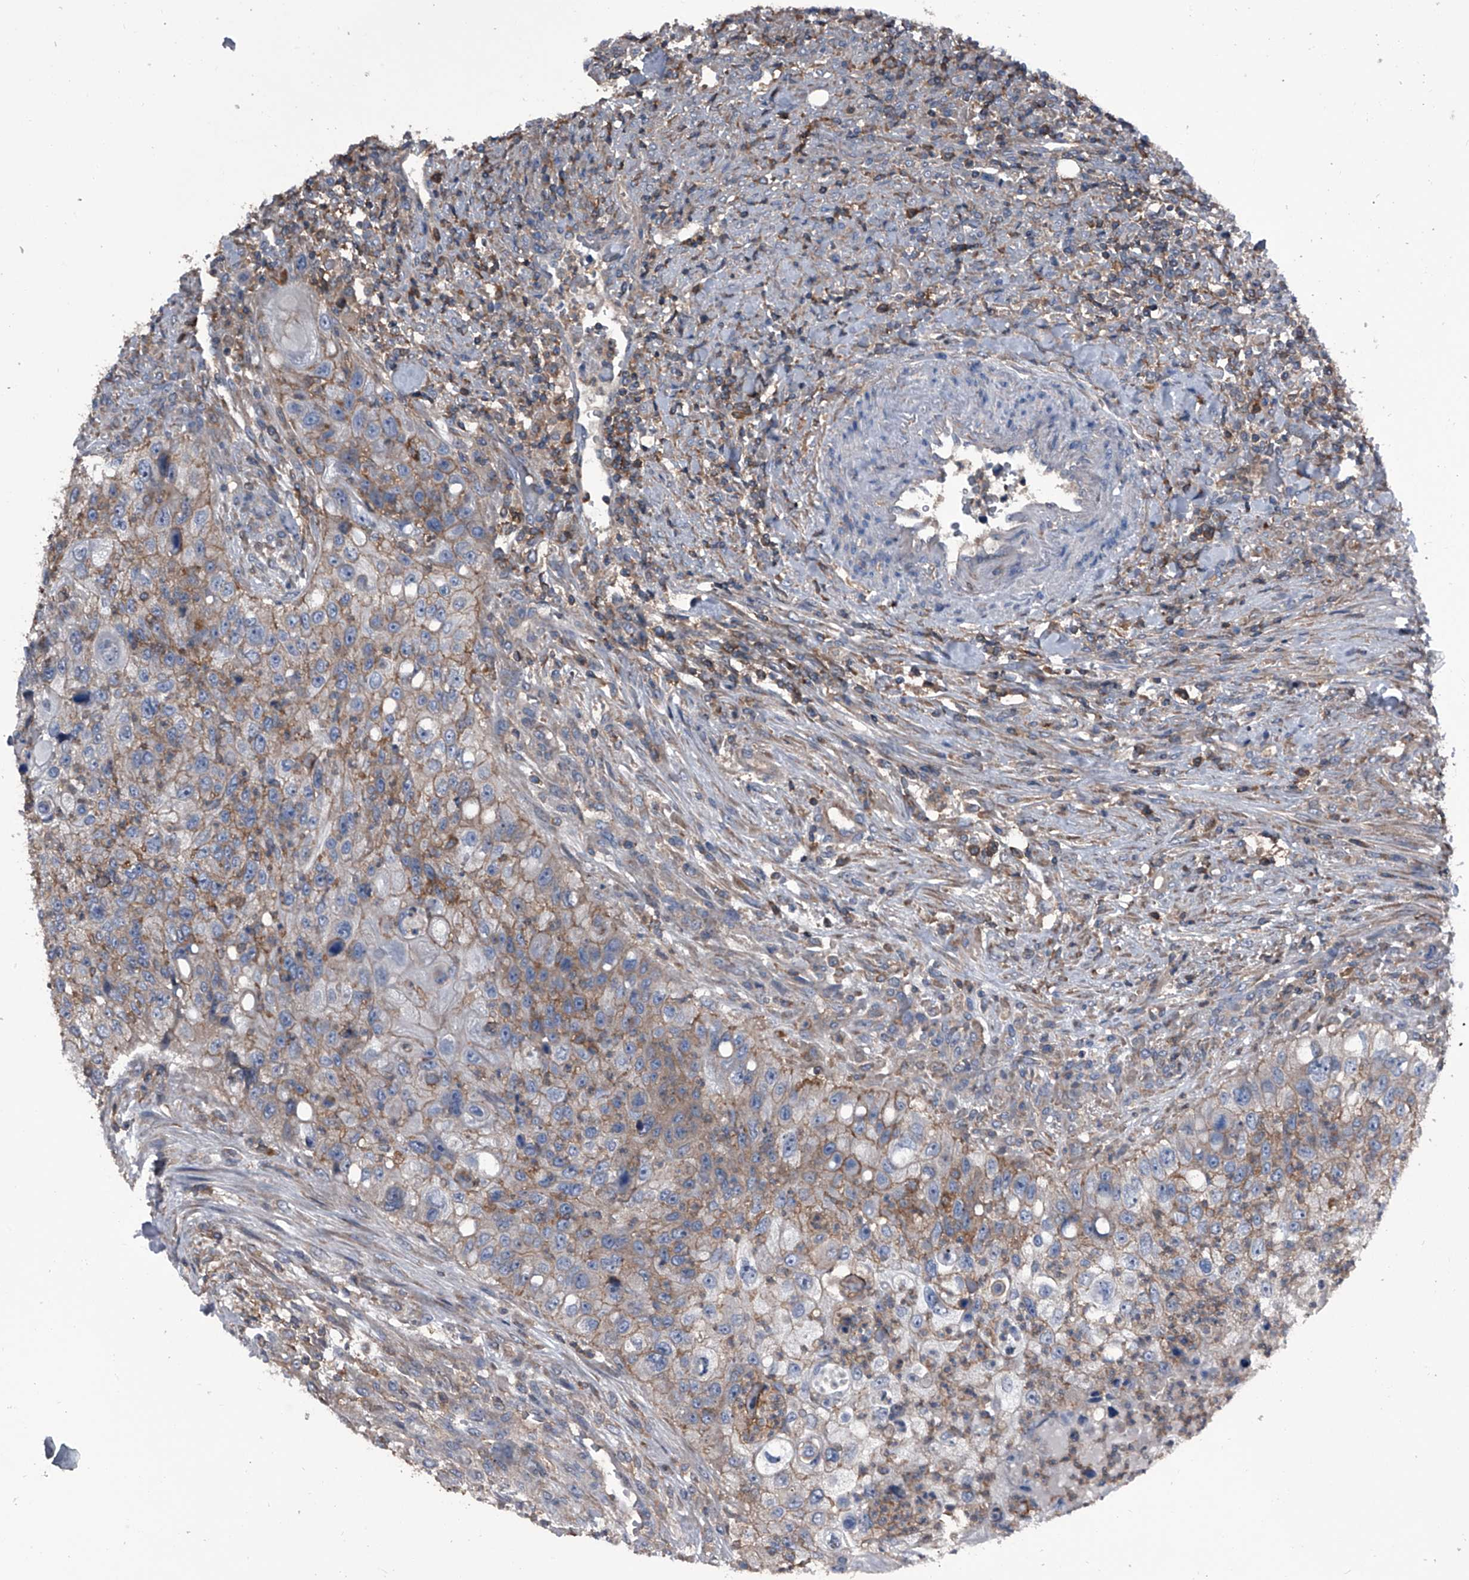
{"staining": {"intensity": "moderate", "quantity": "<25%", "location": "cytoplasmic/membranous"}, "tissue": "urothelial cancer", "cell_type": "Tumor cells", "image_type": "cancer", "snomed": [{"axis": "morphology", "description": "Urothelial carcinoma, High grade"}, {"axis": "topography", "description": "Urinary bladder"}], "caption": "Immunohistochemistry (IHC) (DAB (3,3'-diaminobenzidine)) staining of human urothelial cancer reveals moderate cytoplasmic/membranous protein staining in about <25% of tumor cells. (DAB = brown stain, brightfield microscopy at high magnification).", "gene": "PIP5K1A", "patient": {"sex": "female", "age": 60}}